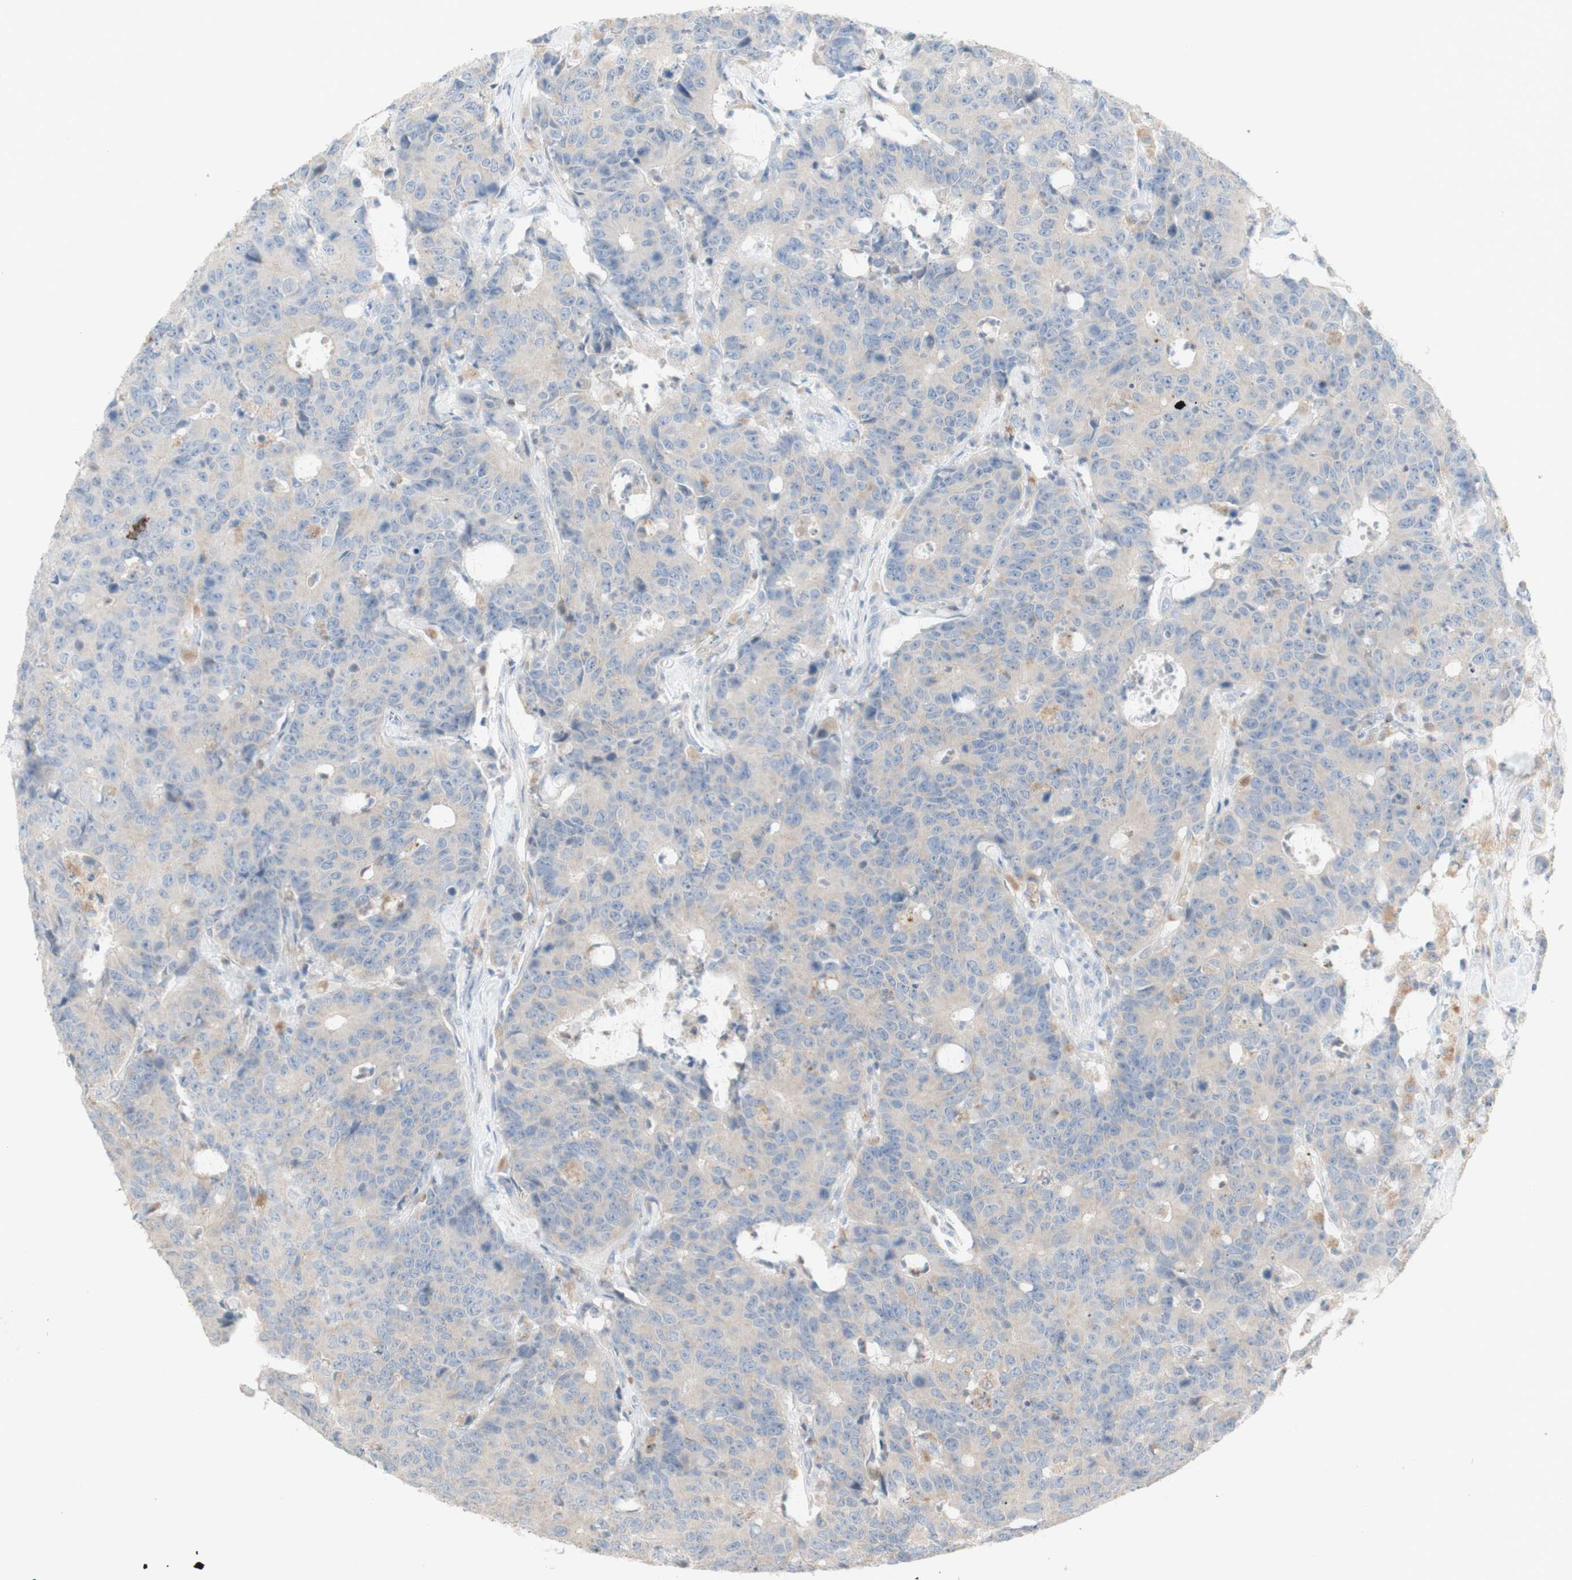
{"staining": {"intensity": "negative", "quantity": "none", "location": "none"}, "tissue": "colorectal cancer", "cell_type": "Tumor cells", "image_type": "cancer", "snomed": [{"axis": "morphology", "description": "Adenocarcinoma, NOS"}, {"axis": "topography", "description": "Colon"}], "caption": "Photomicrograph shows no protein staining in tumor cells of colorectal cancer tissue.", "gene": "ATP6V1B1", "patient": {"sex": "female", "age": 86}}